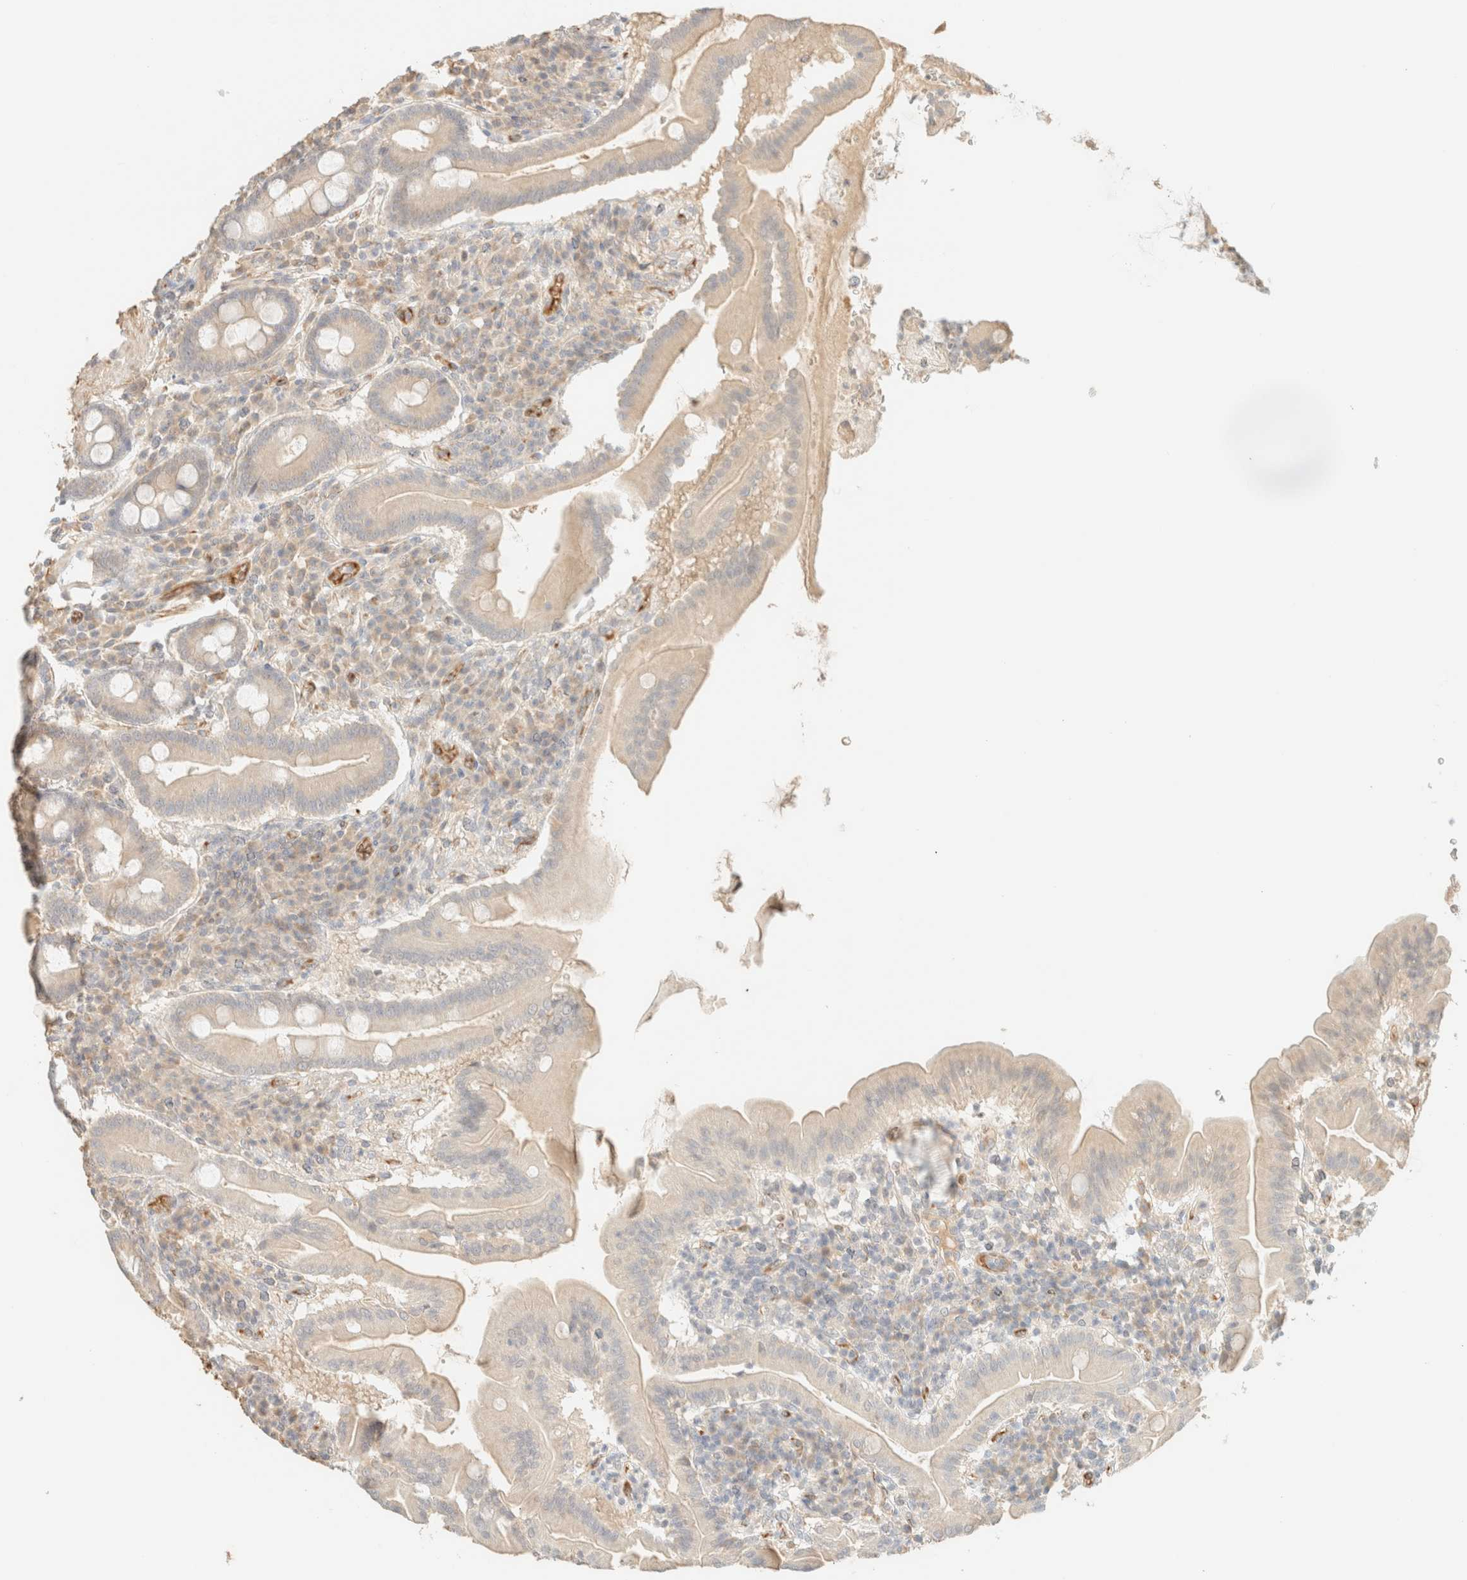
{"staining": {"intensity": "negative", "quantity": "none", "location": "none"}, "tissue": "duodenum", "cell_type": "Glandular cells", "image_type": "normal", "snomed": [{"axis": "morphology", "description": "Normal tissue, NOS"}, {"axis": "topography", "description": "Duodenum"}], "caption": "DAB (3,3'-diaminobenzidine) immunohistochemical staining of normal human duodenum exhibits no significant staining in glandular cells.", "gene": "SPARCL1", "patient": {"sex": "male", "age": 50}}